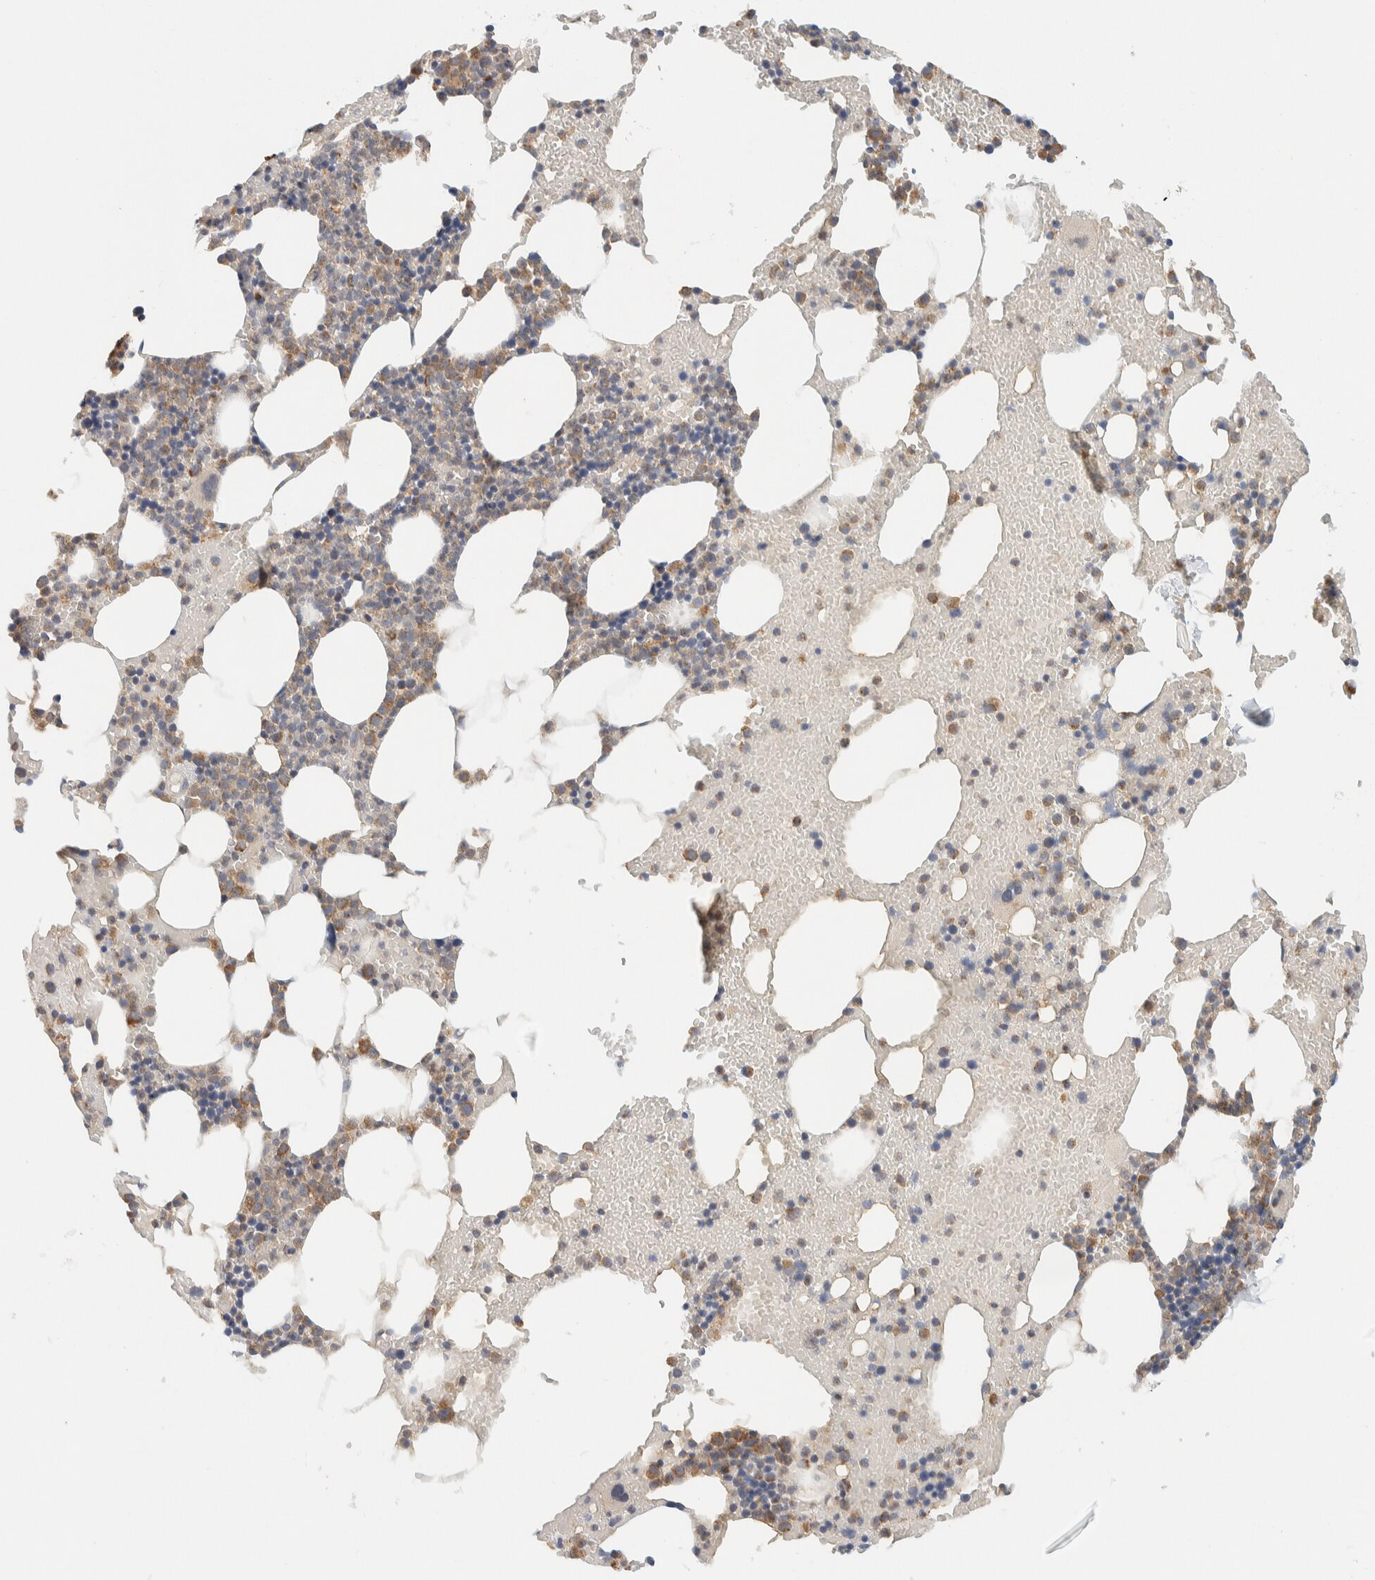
{"staining": {"intensity": "moderate", "quantity": "25%-75%", "location": "cytoplasmic/membranous"}, "tissue": "bone marrow", "cell_type": "Hematopoietic cells", "image_type": "normal", "snomed": [{"axis": "morphology", "description": "Normal tissue, NOS"}, {"axis": "morphology", "description": "Inflammation, NOS"}, {"axis": "topography", "description": "Bone marrow"}], "caption": "This micrograph exhibits immunohistochemistry staining of normal human bone marrow, with medium moderate cytoplasmic/membranous staining in about 25%-75% of hematopoietic cells.", "gene": "MRPL41", "patient": {"sex": "male", "age": 68}}